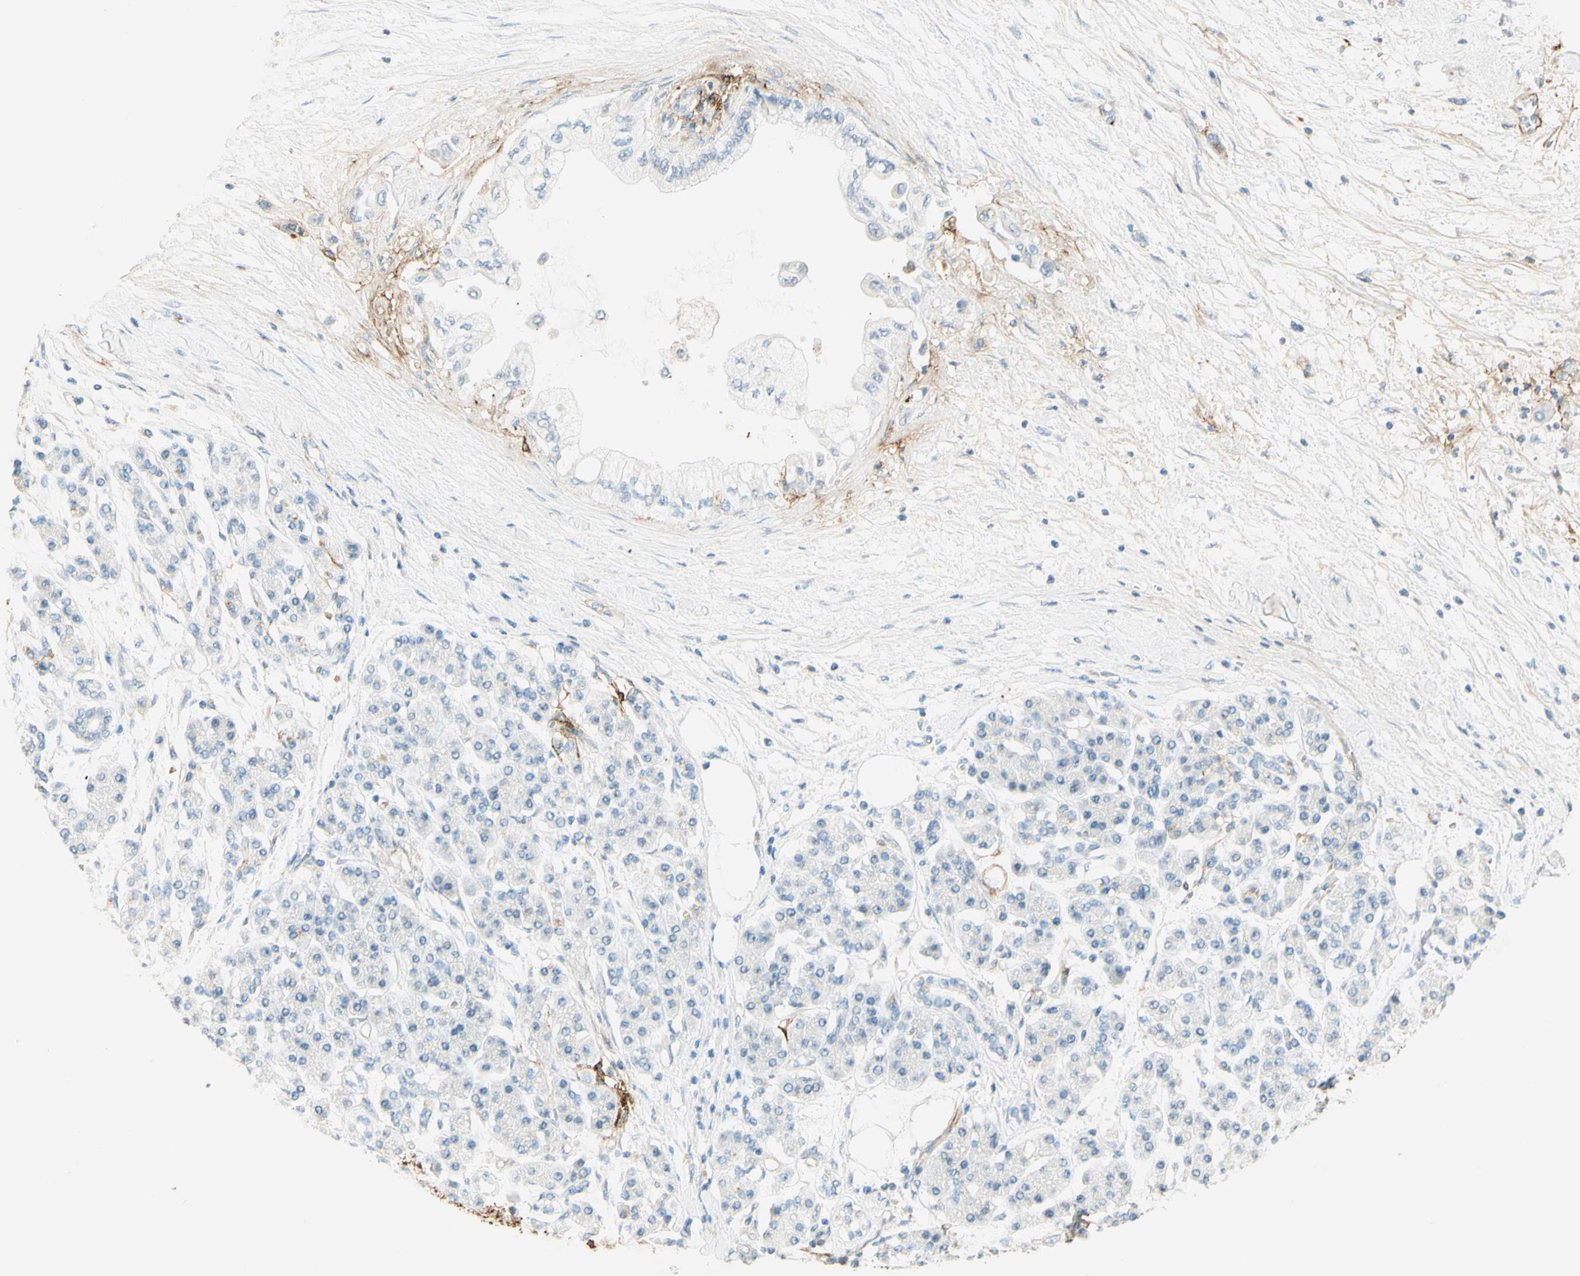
{"staining": {"intensity": "negative", "quantity": "none", "location": "none"}, "tissue": "pancreatic cancer", "cell_type": "Tumor cells", "image_type": "cancer", "snomed": [{"axis": "morphology", "description": "Adenocarcinoma, NOS"}, {"axis": "morphology", "description": "Adenocarcinoma, metastatic, NOS"}, {"axis": "topography", "description": "Lymph node"}, {"axis": "topography", "description": "Pancreas"}, {"axis": "topography", "description": "Duodenum"}], "caption": "Immunohistochemical staining of human pancreatic cancer (adenocarcinoma) exhibits no significant staining in tumor cells. (DAB (3,3'-diaminobenzidine) IHC with hematoxylin counter stain).", "gene": "TNN", "patient": {"sex": "female", "age": 64}}